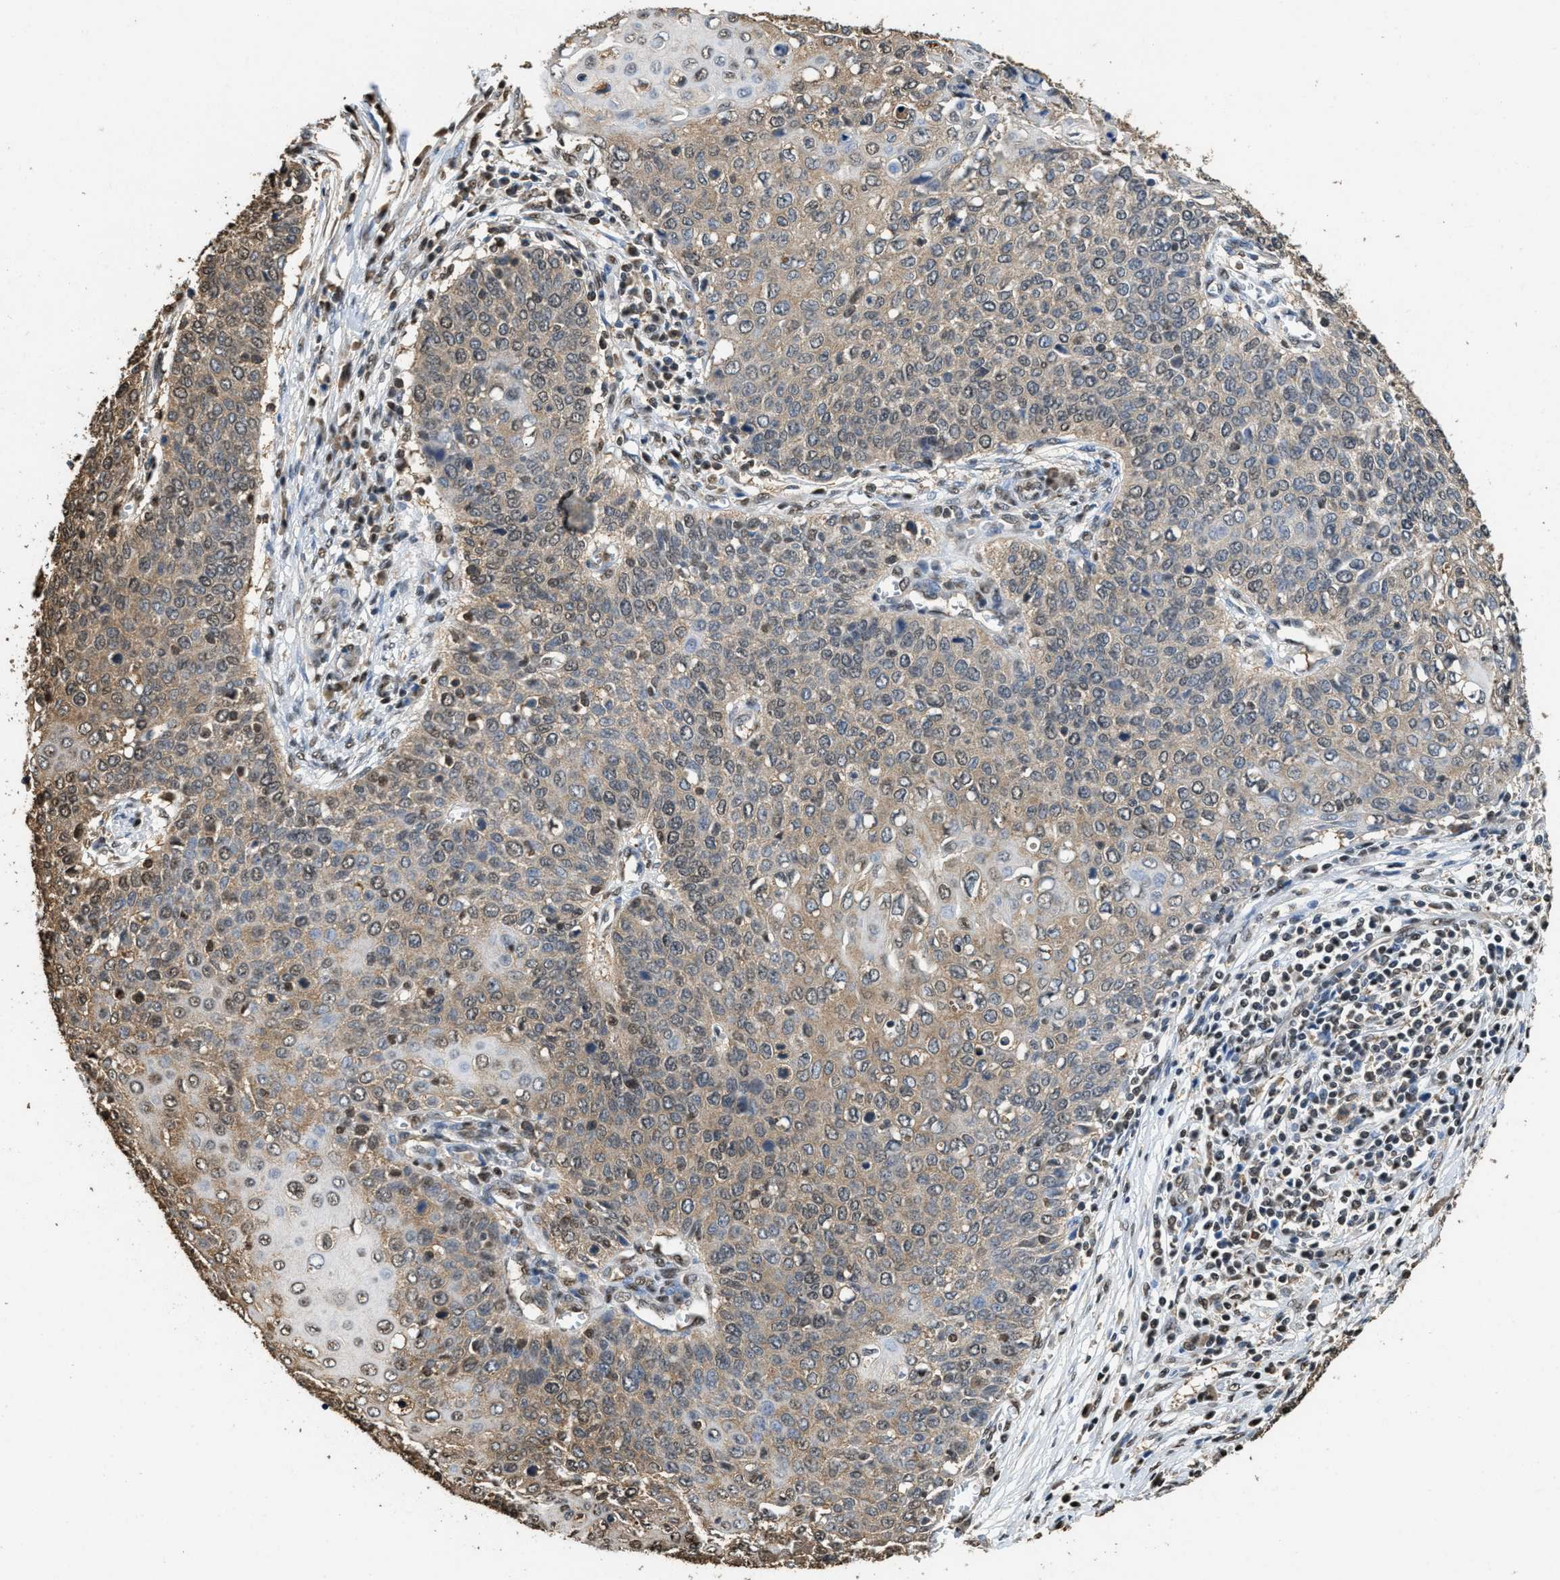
{"staining": {"intensity": "weak", "quantity": "25%-75%", "location": "cytoplasmic/membranous,nuclear"}, "tissue": "cervical cancer", "cell_type": "Tumor cells", "image_type": "cancer", "snomed": [{"axis": "morphology", "description": "Squamous cell carcinoma, NOS"}, {"axis": "topography", "description": "Cervix"}], "caption": "Protein staining of cervical cancer tissue exhibits weak cytoplasmic/membranous and nuclear expression in about 25%-75% of tumor cells. The protein is stained brown, and the nuclei are stained in blue (DAB IHC with brightfield microscopy, high magnification).", "gene": "GAPDH", "patient": {"sex": "female", "age": 39}}